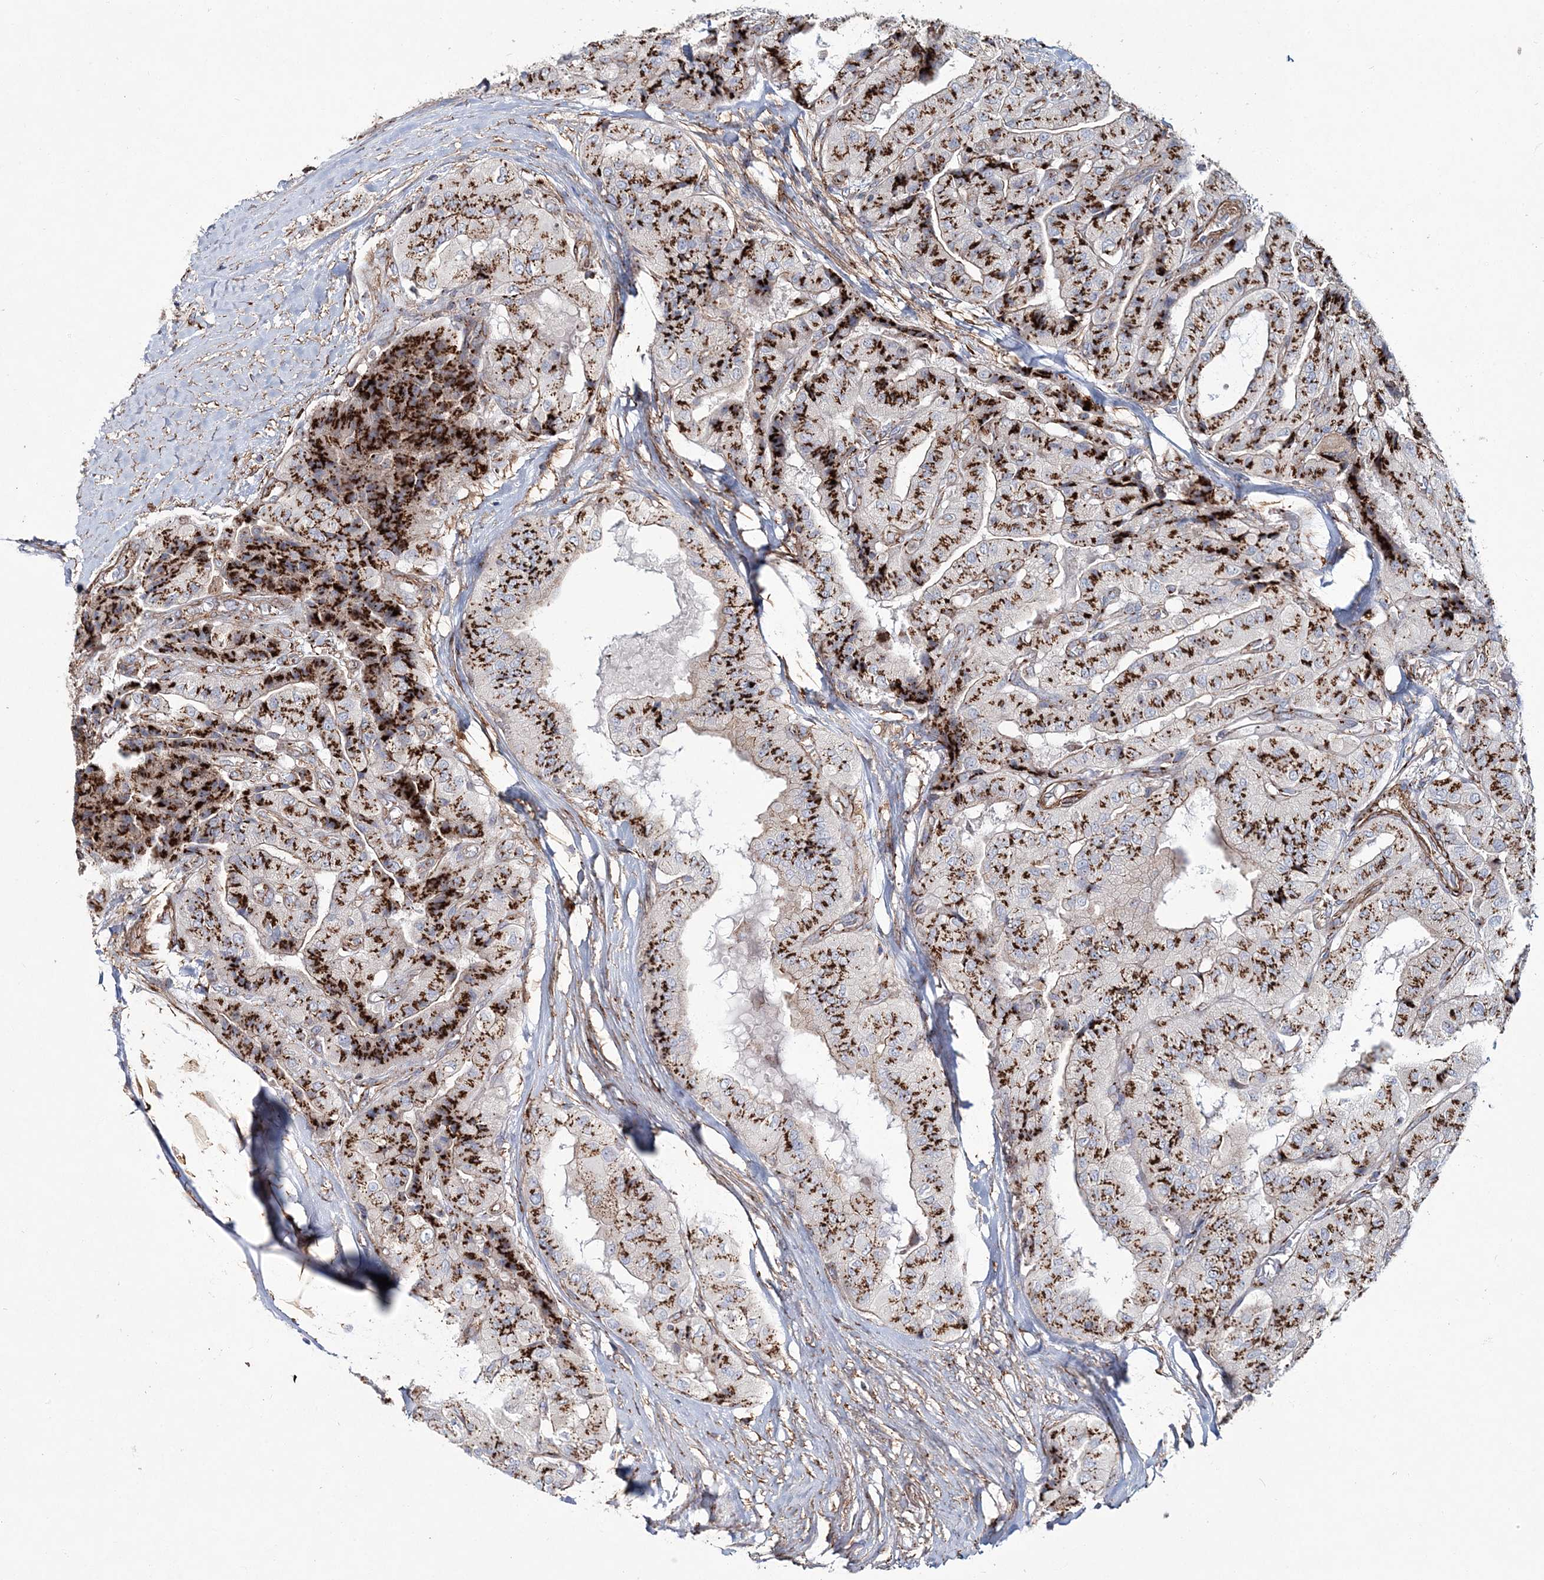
{"staining": {"intensity": "strong", "quantity": ">75%", "location": "cytoplasmic/membranous"}, "tissue": "thyroid cancer", "cell_type": "Tumor cells", "image_type": "cancer", "snomed": [{"axis": "morphology", "description": "Papillary adenocarcinoma, NOS"}, {"axis": "topography", "description": "Thyroid gland"}], "caption": "High-magnification brightfield microscopy of thyroid papillary adenocarcinoma stained with DAB (brown) and counterstained with hematoxylin (blue). tumor cells exhibit strong cytoplasmic/membranous positivity is seen in approximately>75% of cells.", "gene": "MAN1A2", "patient": {"sex": "female", "age": 59}}